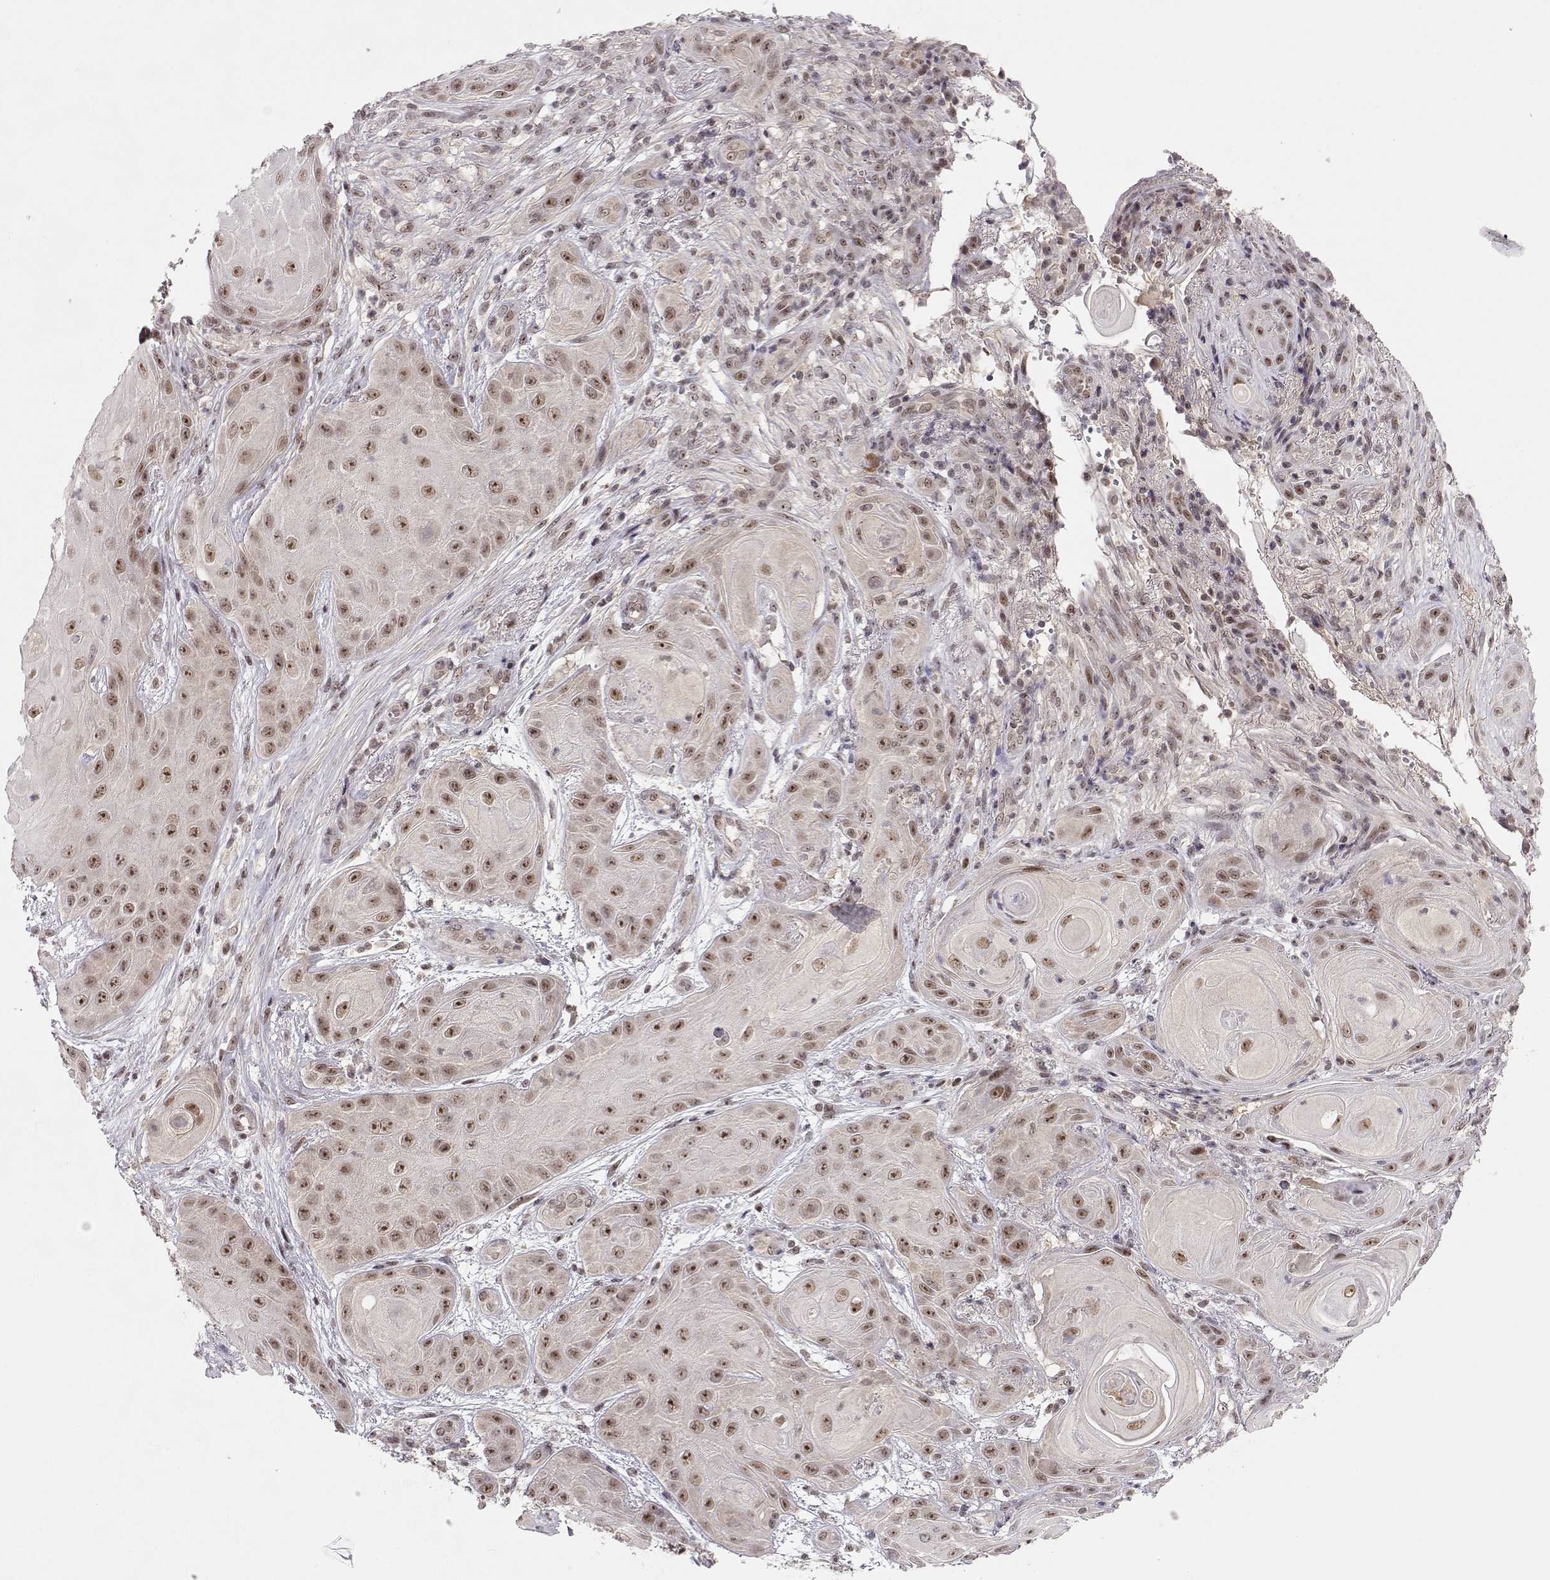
{"staining": {"intensity": "moderate", "quantity": ">75%", "location": "nuclear"}, "tissue": "skin cancer", "cell_type": "Tumor cells", "image_type": "cancer", "snomed": [{"axis": "morphology", "description": "Squamous cell carcinoma, NOS"}, {"axis": "topography", "description": "Skin"}], "caption": "Brown immunohistochemical staining in human skin cancer exhibits moderate nuclear expression in approximately >75% of tumor cells. The staining is performed using DAB (3,3'-diaminobenzidine) brown chromogen to label protein expression. The nuclei are counter-stained blue using hematoxylin.", "gene": "CSNK2A1", "patient": {"sex": "male", "age": 62}}